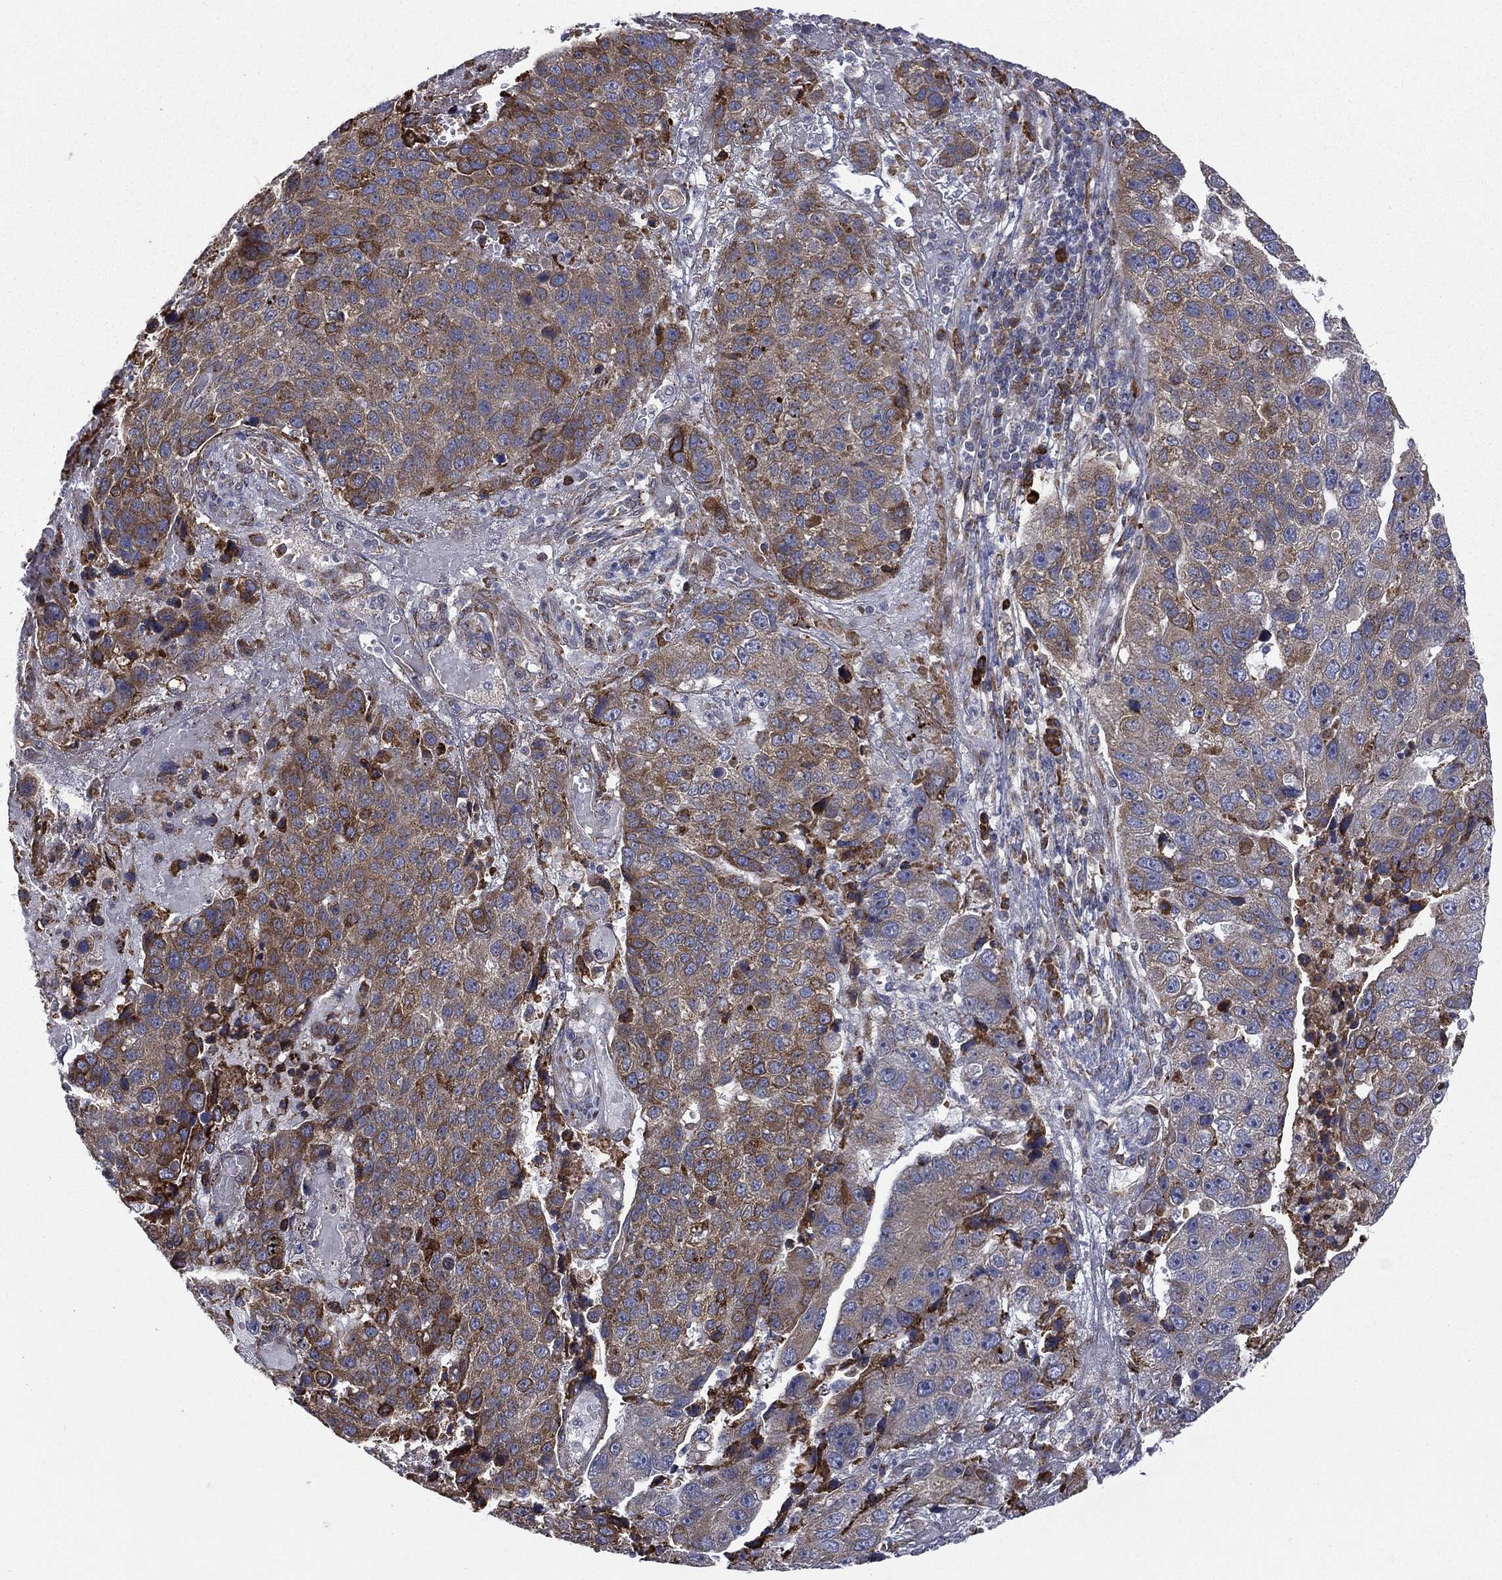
{"staining": {"intensity": "strong", "quantity": "25%-75%", "location": "cytoplasmic/membranous"}, "tissue": "pancreatic cancer", "cell_type": "Tumor cells", "image_type": "cancer", "snomed": [{"axis": "morphology", "description": "Adenocarcinoma, NOS"}, {"axis": "topography", "description": "Pancreas"}], "caption": "Human pancreatic cancer stained with a brown dye demonstrates strong cytoplasmic/membranous positive staining in about 25%-75% of tumor cells.", "gene": "C20orf96", "patient": {"sex": "female", "age": 61}}